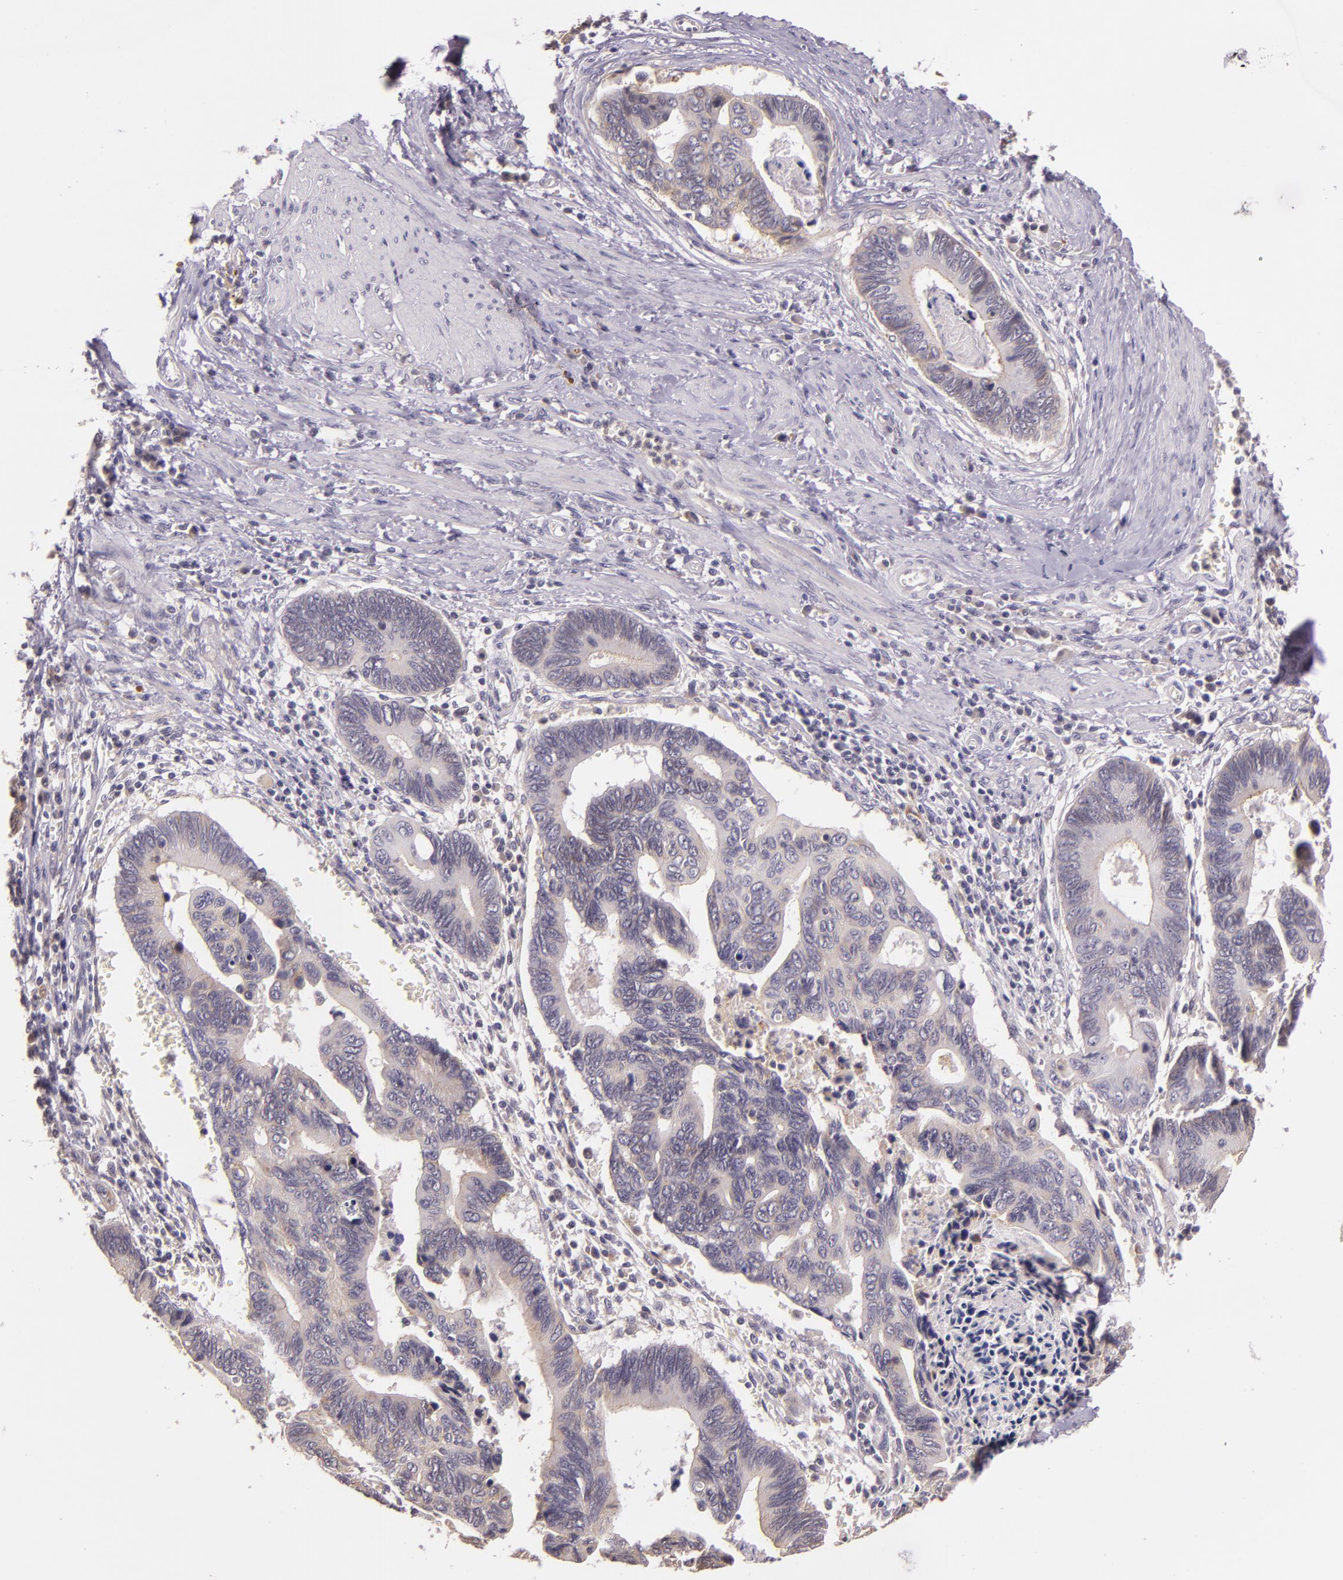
{"staining": {"intensity": "negative", "quantity": "none", "location": "none"}, "tissue": "pancreatic cancer", "cell_type": "Tumor cells", "image_type": "cancer", "snomed": [{"axis": "morphology", "description": "Adenocarcinoma, NOS"}, {"axis": "topography", "description": "Pancreas"}], "caption": "Immunohistochemistry (IHC) of human pancreatic adenocarcinoma shows no expression in tumor cells.", "gene": "ARMH4", "patient": {"sex": "female", "age": 70}}